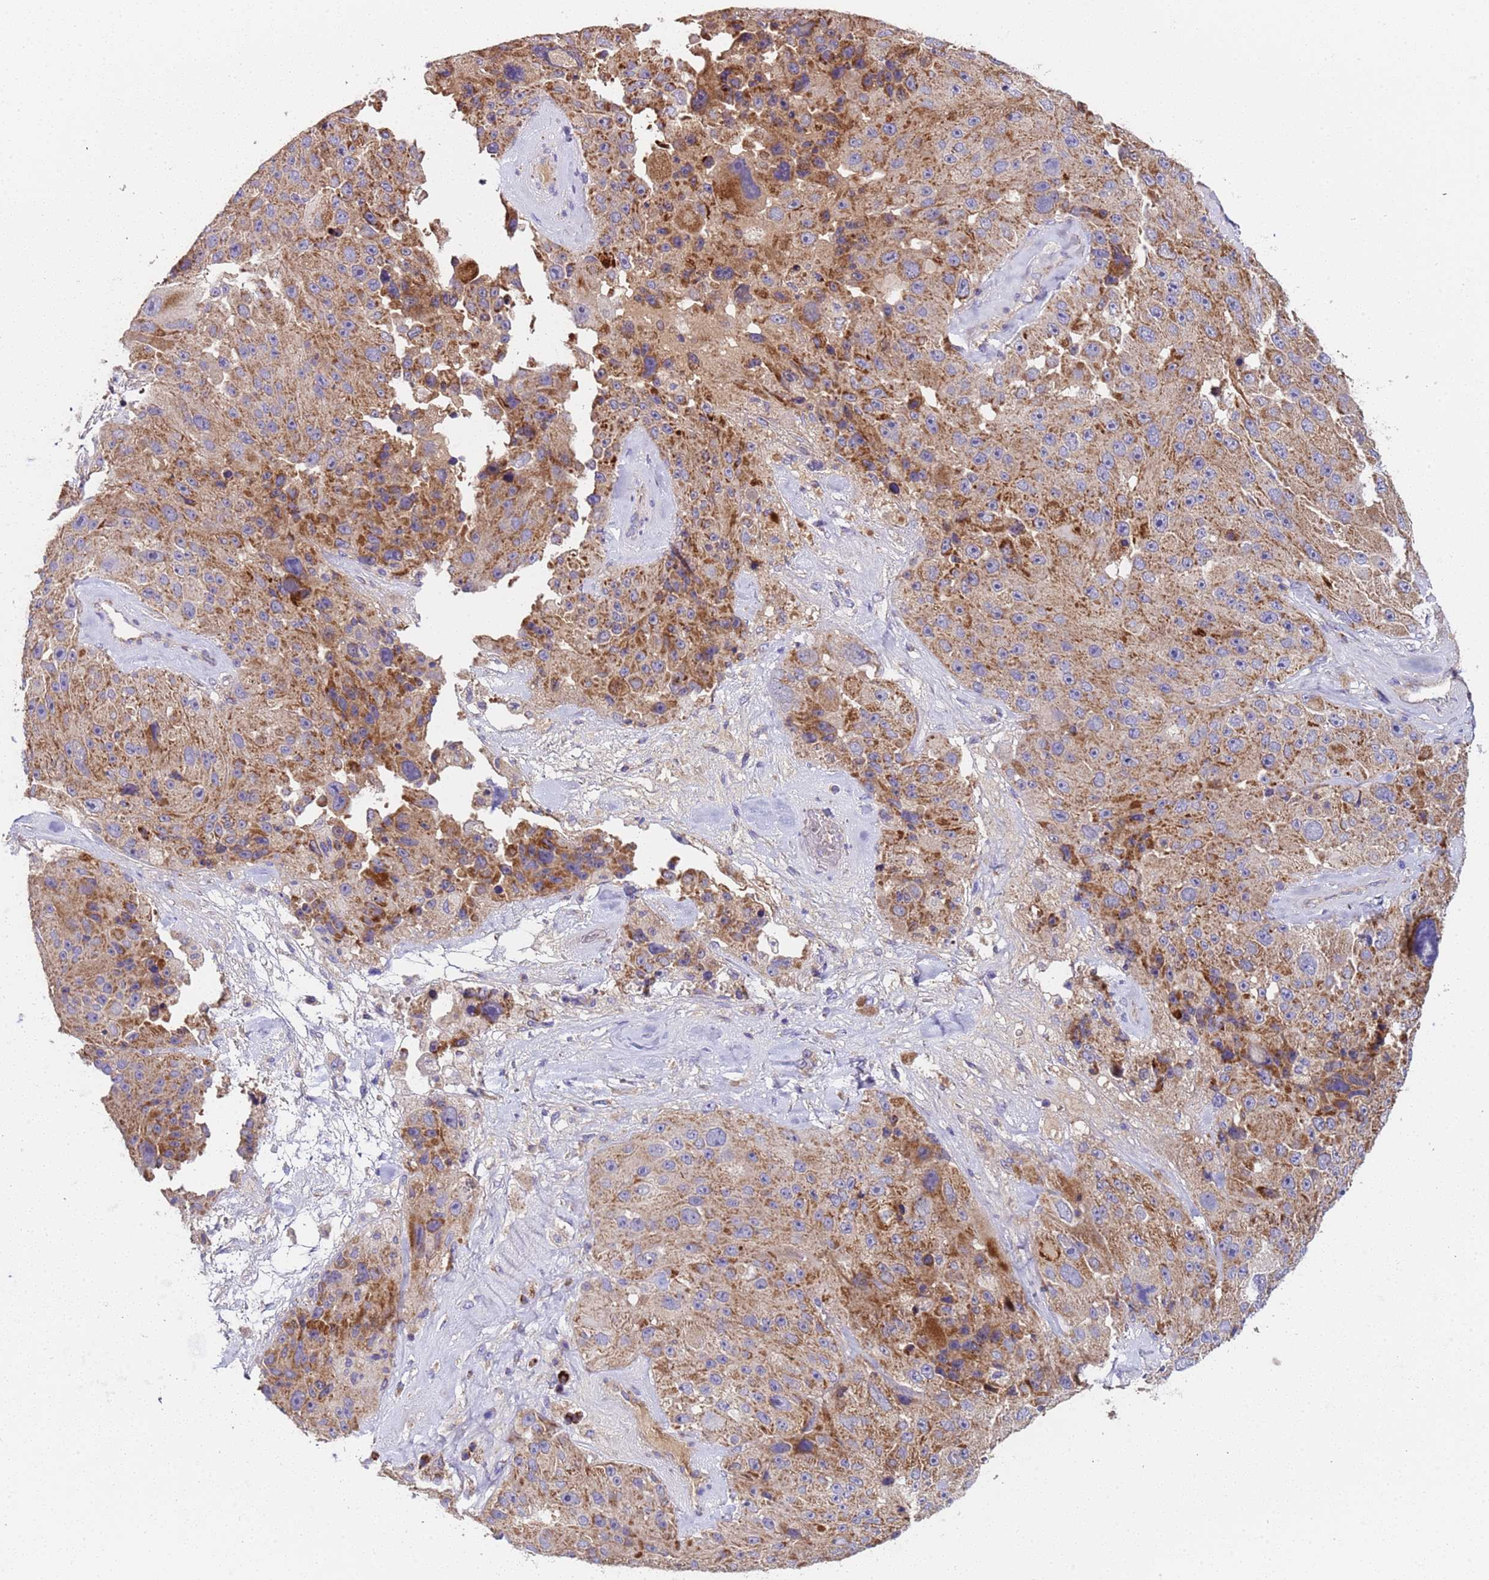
{"staining": {"intensity": "moderate", "quantity": ">75%", "location": "cytoplasmic/membranous"}, "tissue": "melanoma", "cell_type": "Tumor cells", "image_type": "cancer", "snomed": [{"axis": "morphology", "description": "Malignant melanoma, Metastatic site"}, {"axis": "topography", "description": "Lymph node"}], "caption": "There is medium levels of moderate cytoplasmic/membranous positivity in tumor cells of malignant melanoma (metastatic site), as demonstrated by immunohistochemical staining (brown color).", "gene": "TMEM126A", "patient": {"sex": "male", "age": 62}}